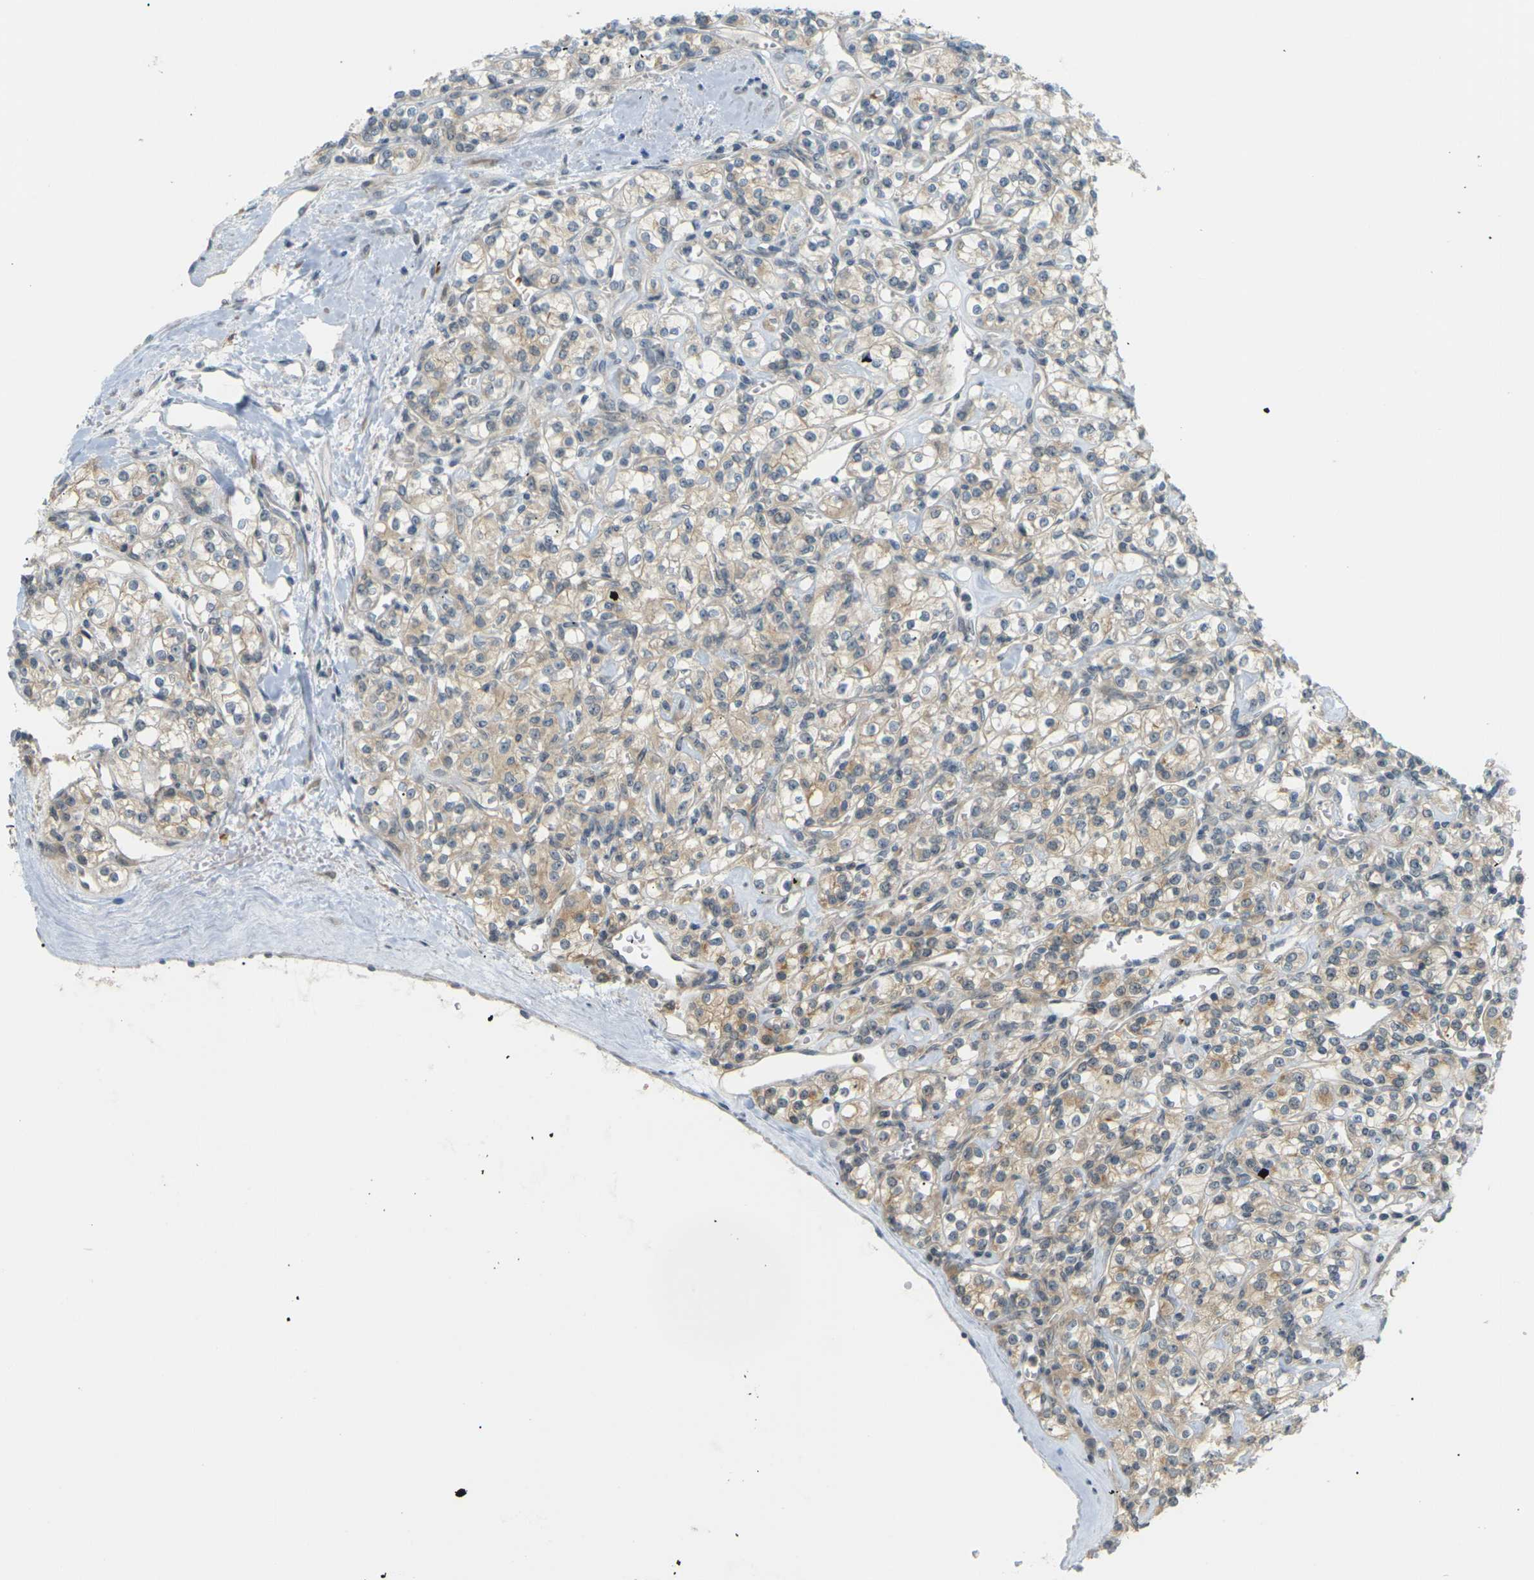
{"staining": {"intensity": "weak", "quantity": ">75%", "location": "cytoplasmic/membranous"}, "tissue": "renal cancer", "cell_type": "Tumor cells", "image_type": "cancer", "snomed": [{"axis": "morphology", "description": "Adenocarcinoma, NOS"}, {"axis": "topography", "description": "Kidney"}], "caption": "Protein expression analysis of renal cancer reveals weak cytoplasmic/membranous staining in about >75% of tumor cells. The protein is shown in brown color, while the nuclei are stained blue.", "gene": "SOCS6", "patient": {"sex": "male", "age": 77}}